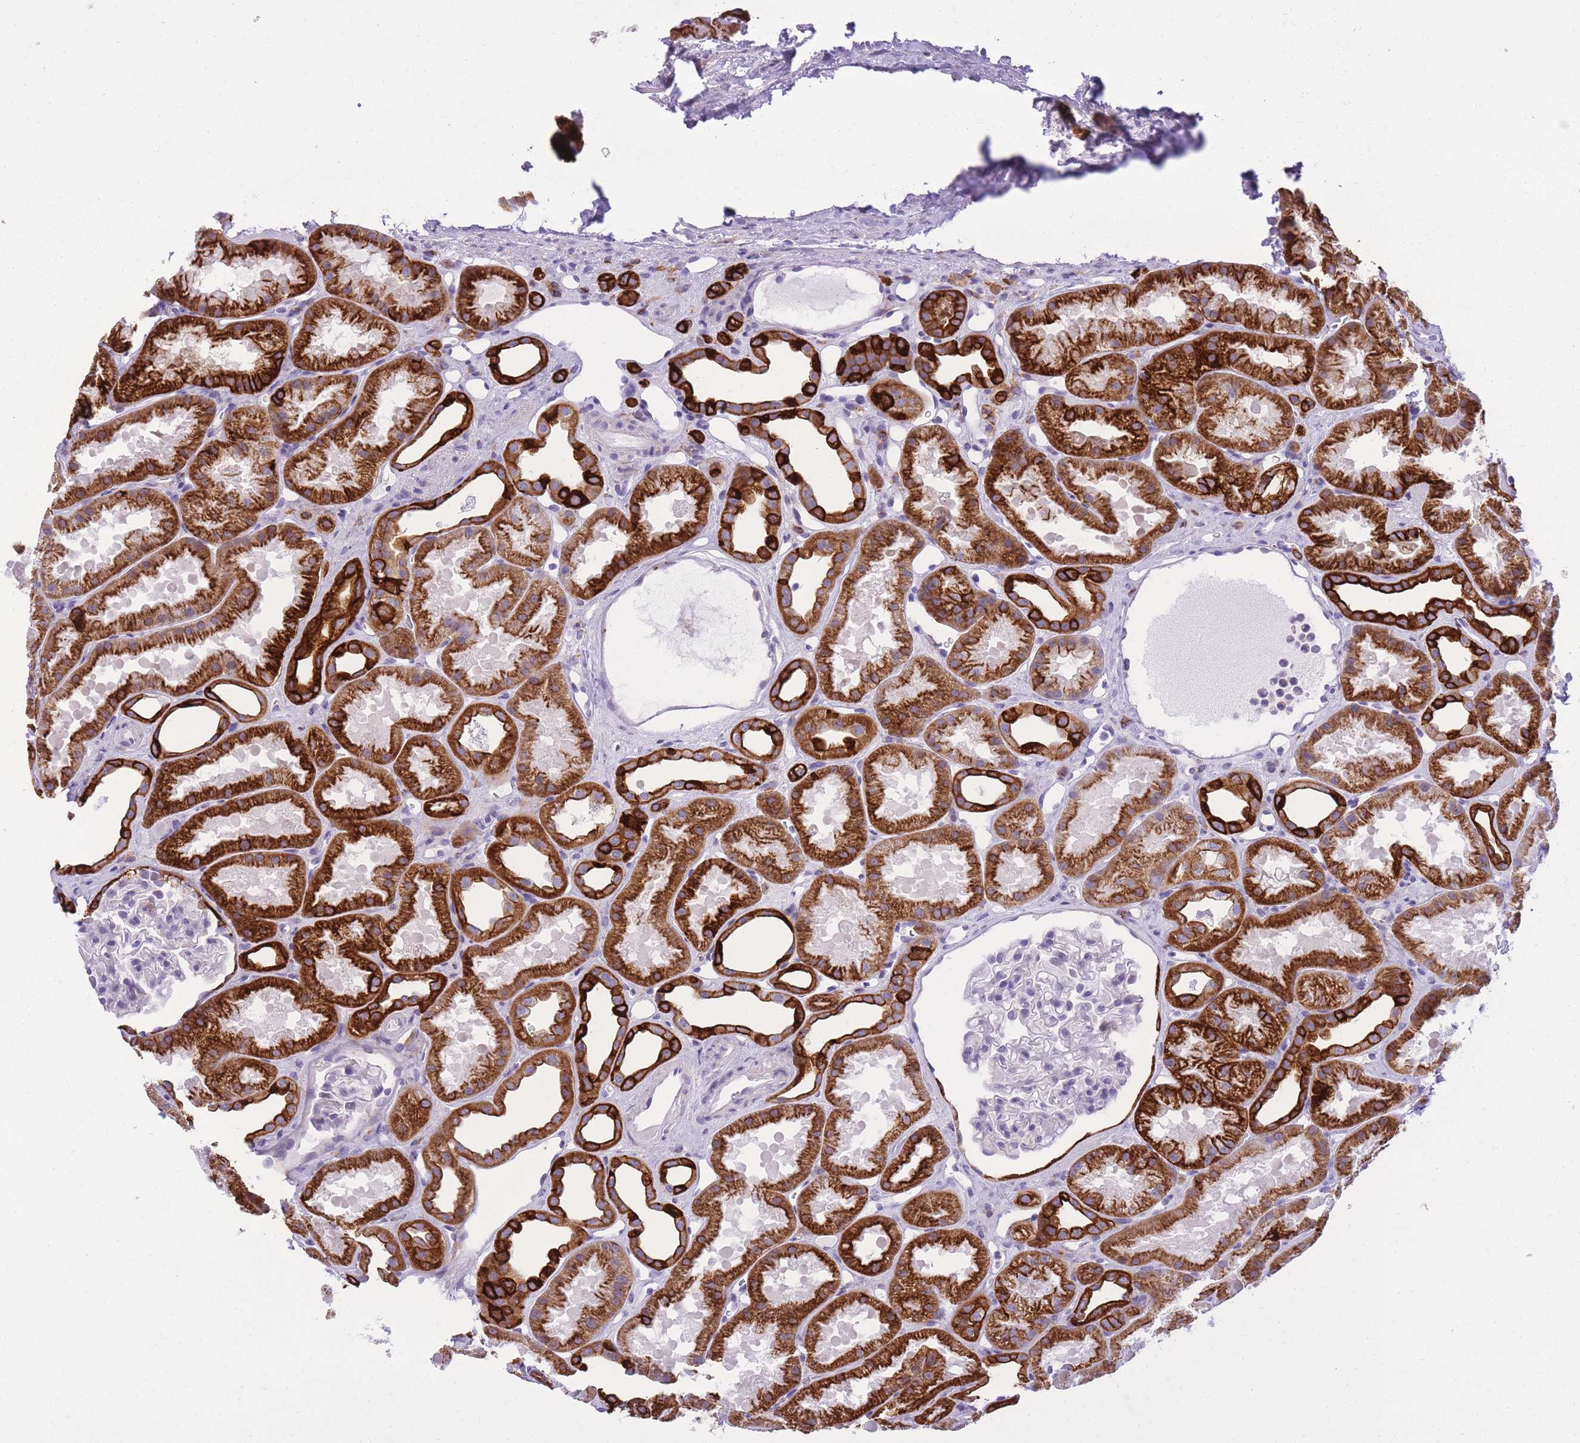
{"staining": {"intensity": "negative", "quantity": "none", "location": "none"}, "tissue": "kidney", "cell_type": "Cells in glomeruli", "image_type": "normal", "snomed": [{"axis": "morphology", "description": "Normal tissue, NOS"}, {"axis": "topography", "description": "Kidney"}], "caption": "Immunohistochemistry (IHC) of unremarkable human kidney displays no positivity in cells in glomeruli. (Brightfield microscopy of DAB (3,3'-diaminobenzidine) immunohistochemistry at high magnification).", "gene": "RADX", "patient": {"sex": "male", "age": 61}}